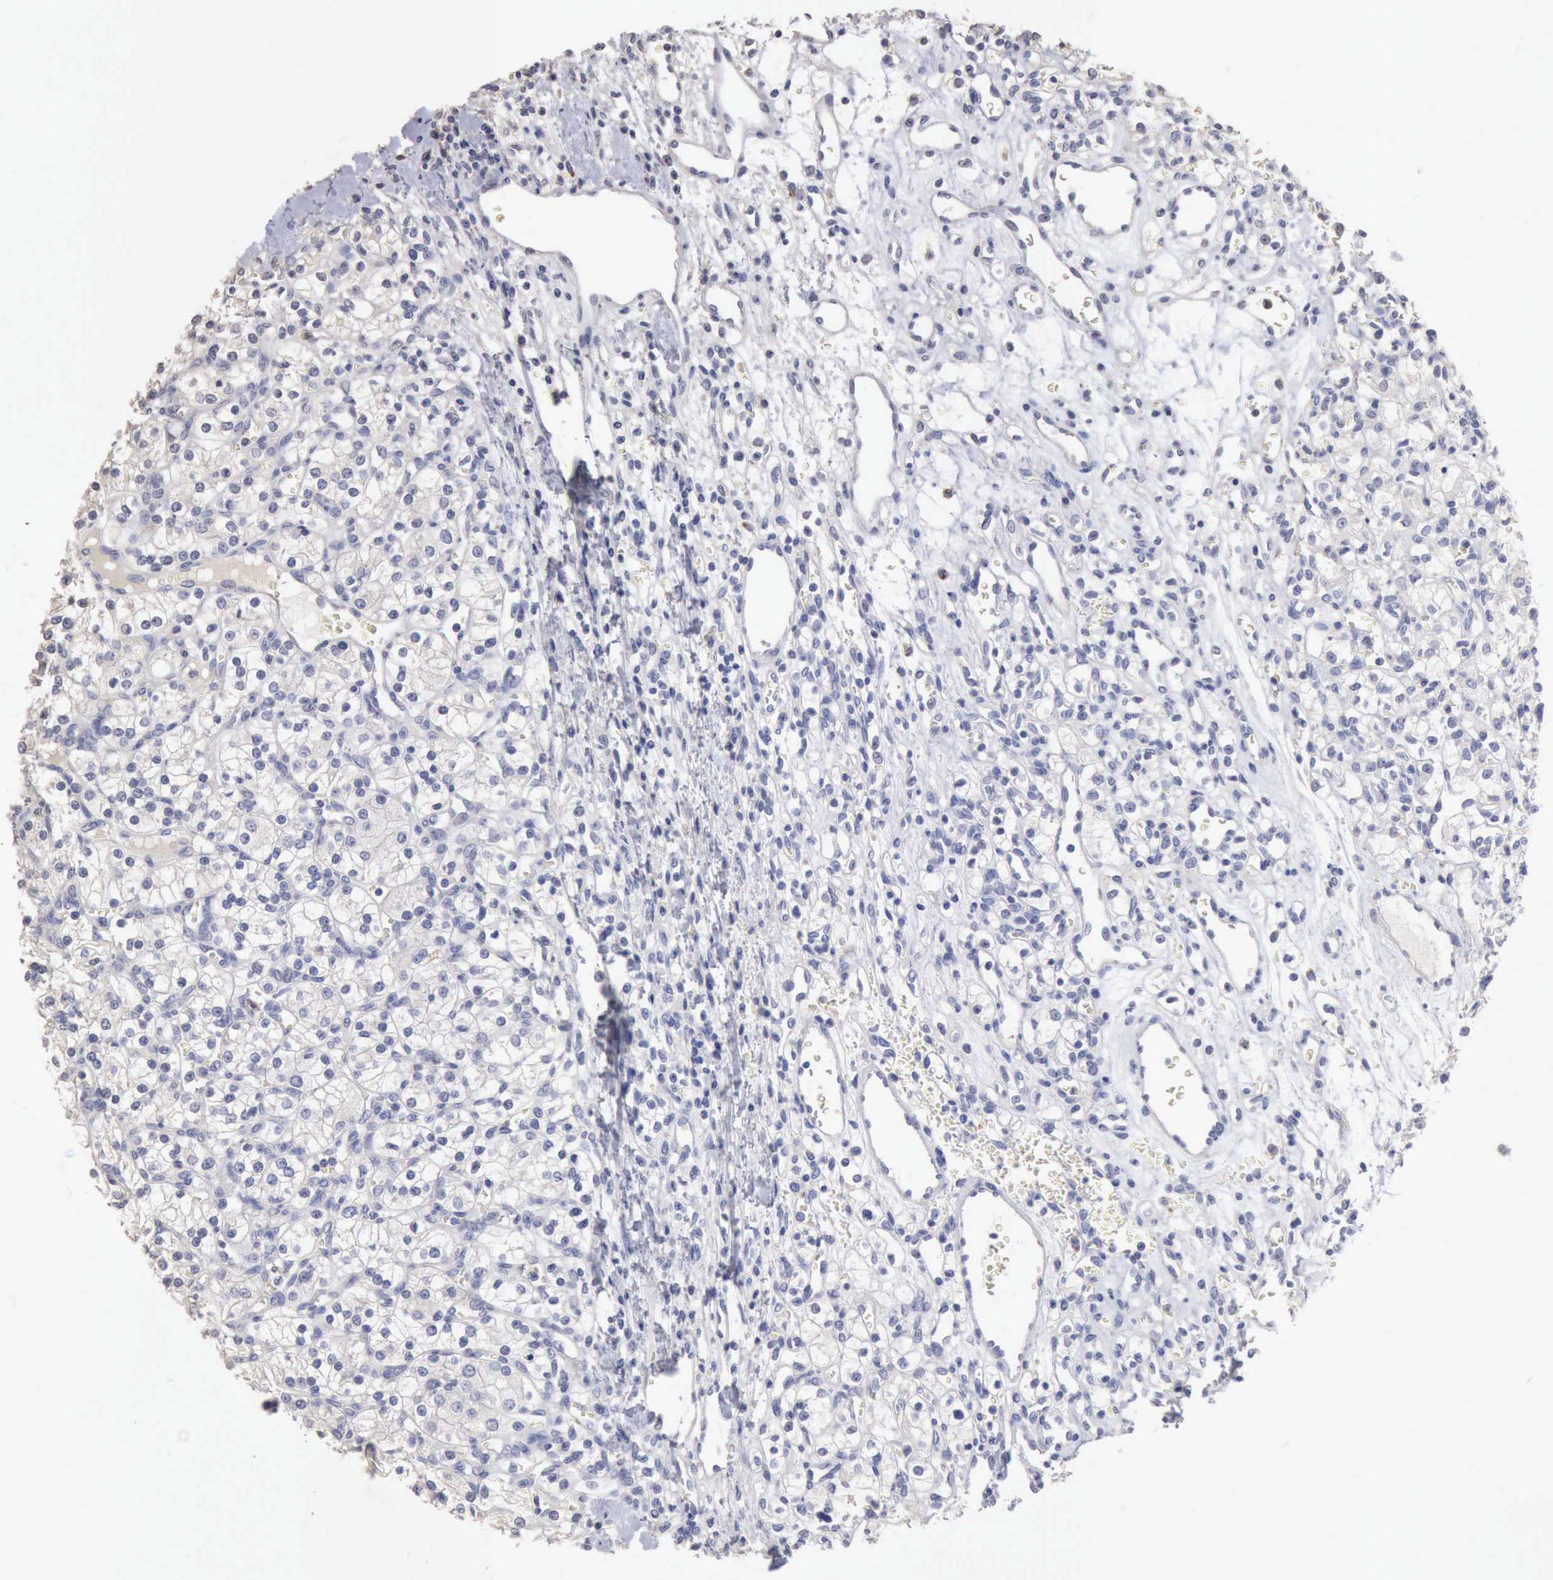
{"staining": {"intensity": "negative", "quantity": "none", "location": "none"}, "tissue": "renal cancer", "cell_type": "Tumor cells", "image_type": "cancer", "snomed": [{"axis": "morphology", "description": "Adenocarcinoma, NOS"}, {"axis": "topography", "description": "Kidney"}], "caption": "A high-resolution image shows immunohistochemistry staining of renal adenocarcinoma, which shows no significant staining in tumor cells.", "gene": "KRT6B", "patient": {"sex": "female", "age": 62}}